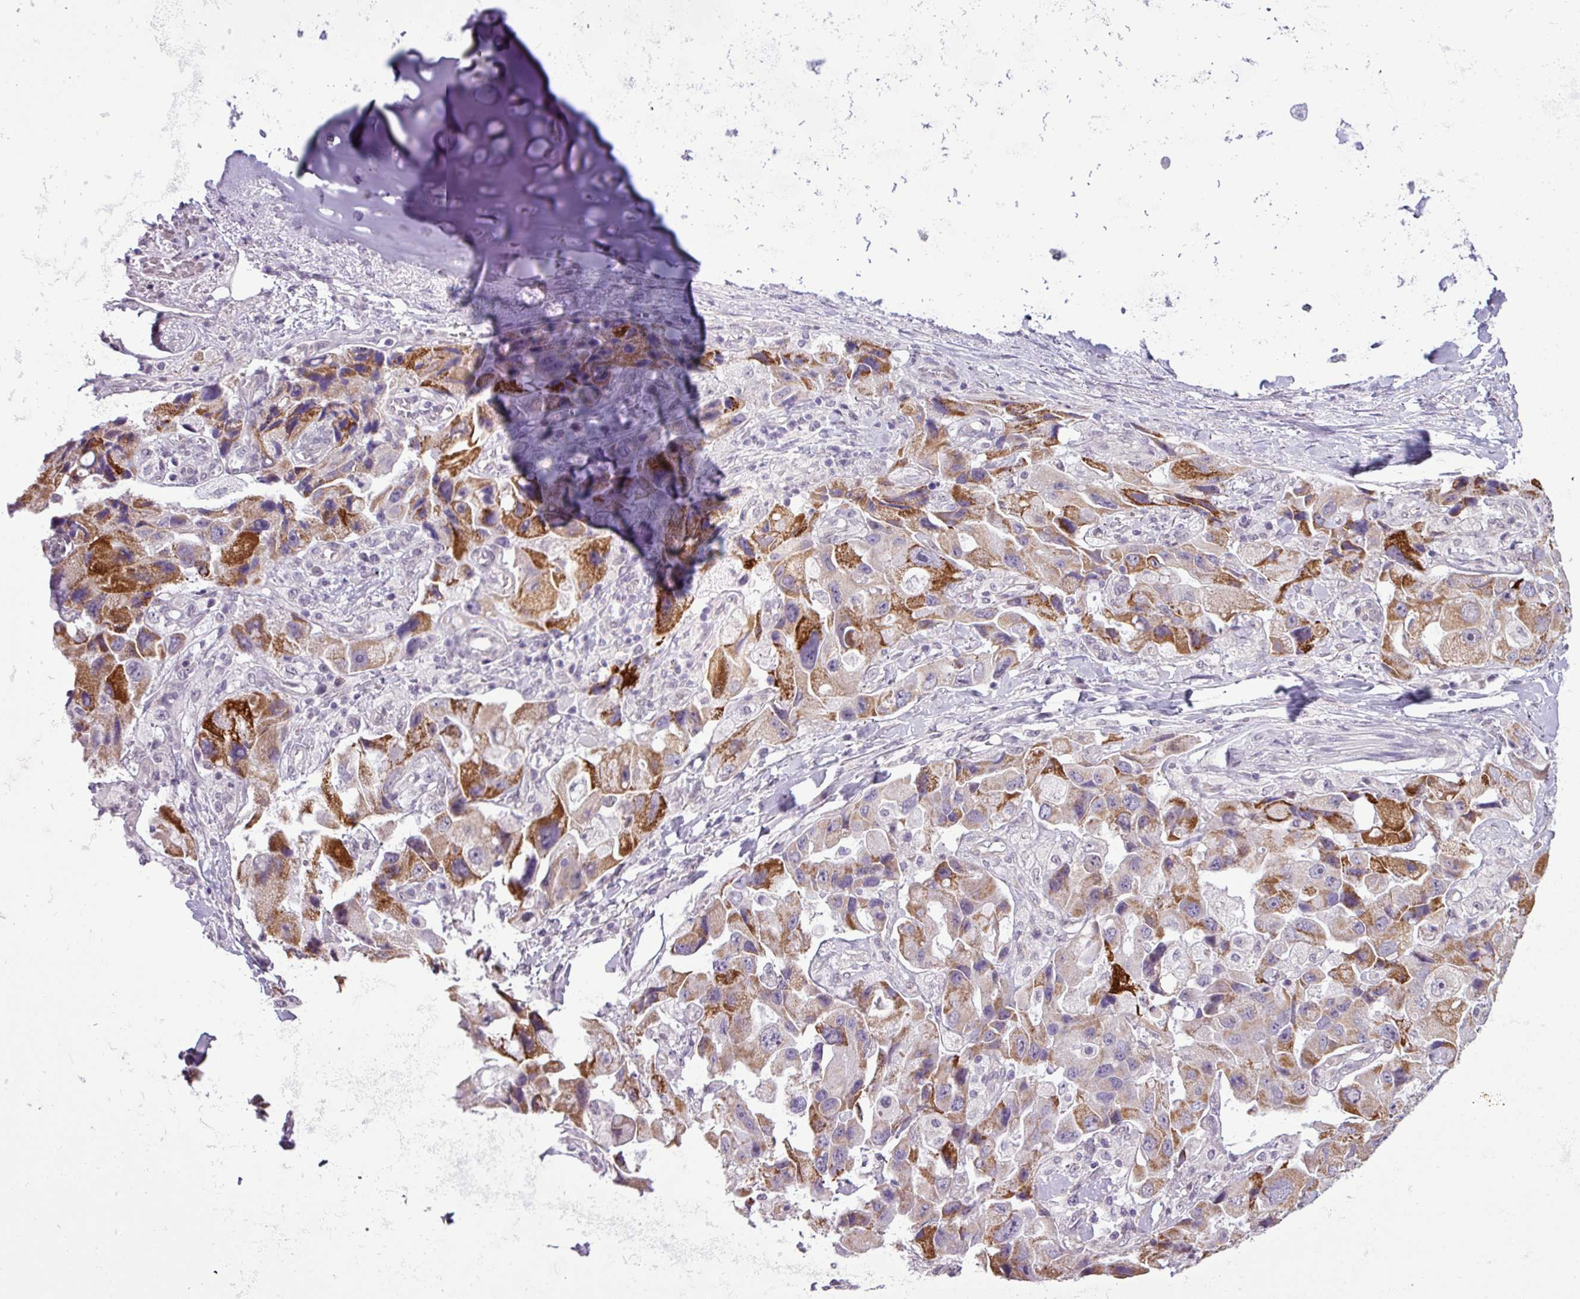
{"staining": {"intensity": "strong", "quantity": "<25%", "location": "cytoplasmic/membranous"}, "tissue": "lung cancer", "cell_type": "Tumor cells", "image_type": "cancer", "snomed": [{"axis": "morphology", "description": "Adenocarcinoma, NOS"}, {"axis": "topography", "description": "Lung"}], "caption": "Lung cancer stained with a brown dye exhibits strong cytoplasmic/membranous positive staining in approximately <25% of tumor cells.", "gene": "GPT2", "patient": {"sex": "female", "age": 54}}